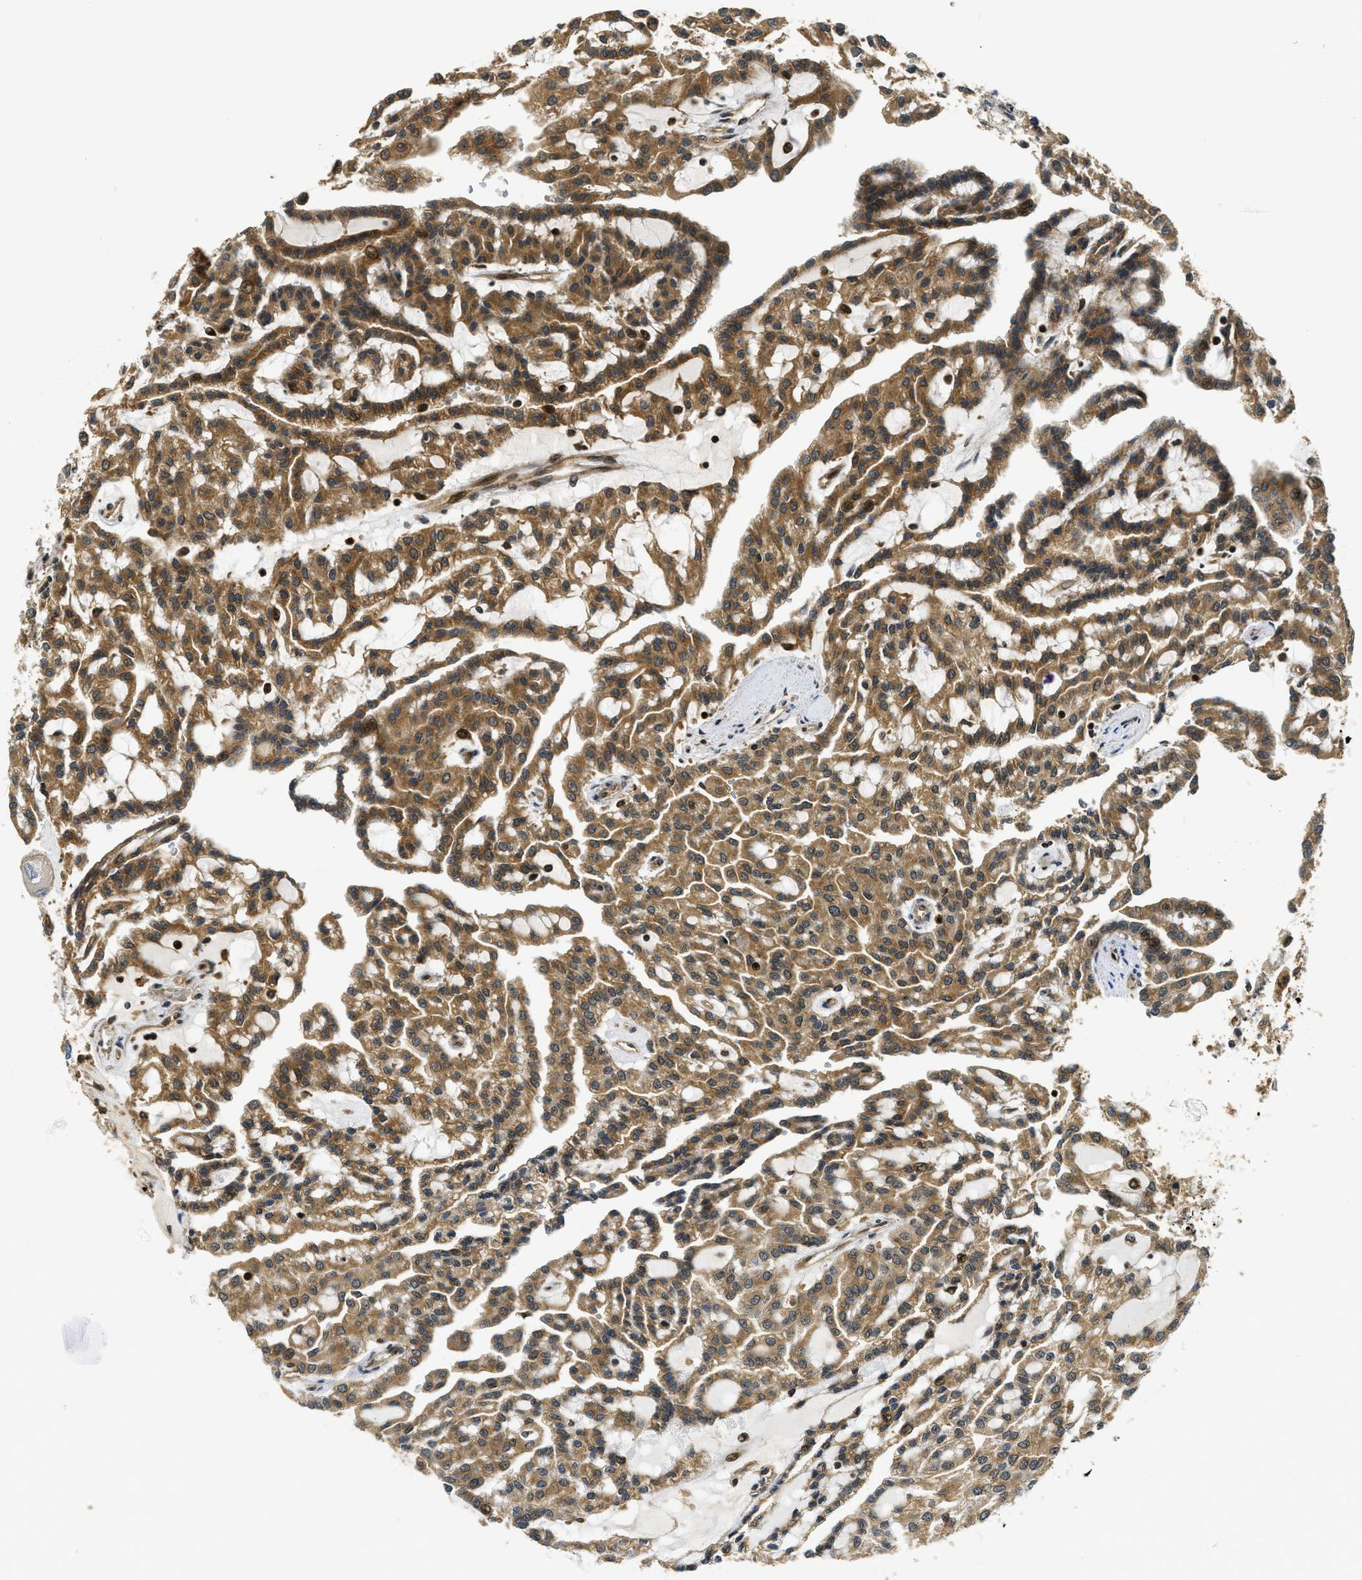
{"staining": {"intensity": "moderate", "quantity": ">75%", "location": "cytoplasmic/membranous"}, "tissue": "renal cancer", "cell_type": "Tumor cells", "image_type": "cancer", "snomed": [{"axis": "morphology", "description": "Adenocarcinoma, NOS"}, {"axis": "topography", "description": "Kidney"}], "caption": "Renal cancer was stained to show a protein in brown. There is medium levels of moderate cytoplasmic/membranous positivity in about >75% of tumor cells.", "gene": "ADSL", "patient": {"sex": "male", "age": 63}}